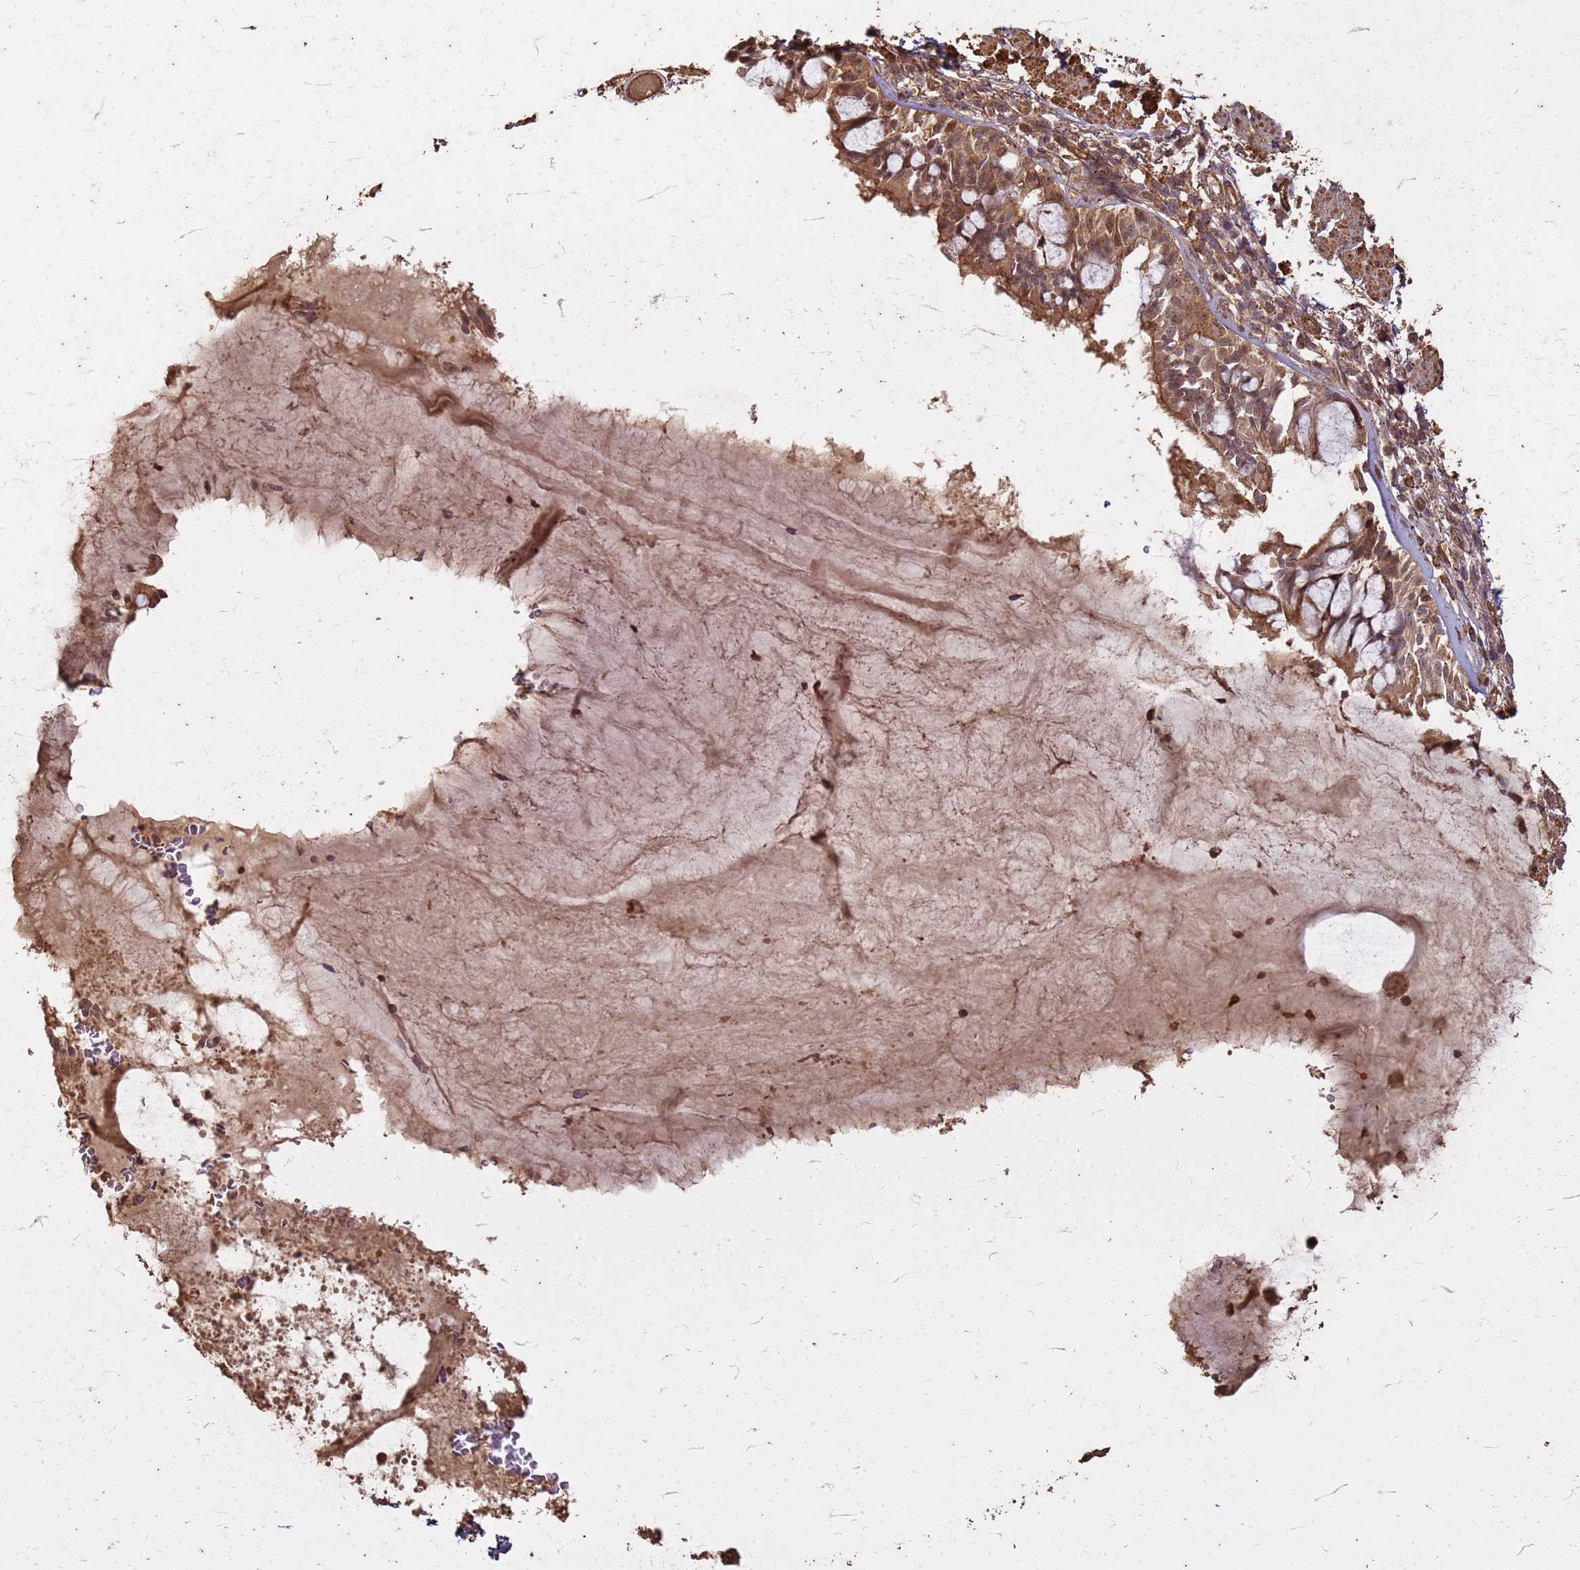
{"staining": {"intensity": "moderate", "quantity": ">75%", "location": "cytoplasmic/membranous,nuclear"}, "tissue": "bronchus", "cell_type": "Respiratory epithelial cells", "image_type": "normal", "snomed": [{"axis": "morphology", "description": "Normal tissue, NOS"}, {"axis": "topography", "description": "Bronchus"}], "caption": "Immunohistochemical staining of benign bronchus reveals moderate cytoplasmic/membranous,nuclear protein positivity in about >75% of respiratory epithelial cells. The staining was performed using DAB (3,3'-diaminobenzidine), with brown indicating positive protein expression. Nuclei are stained blue with hematoxylin.", "gene": "KIF26A", "patient": {"sex": "male", "age": 70}}